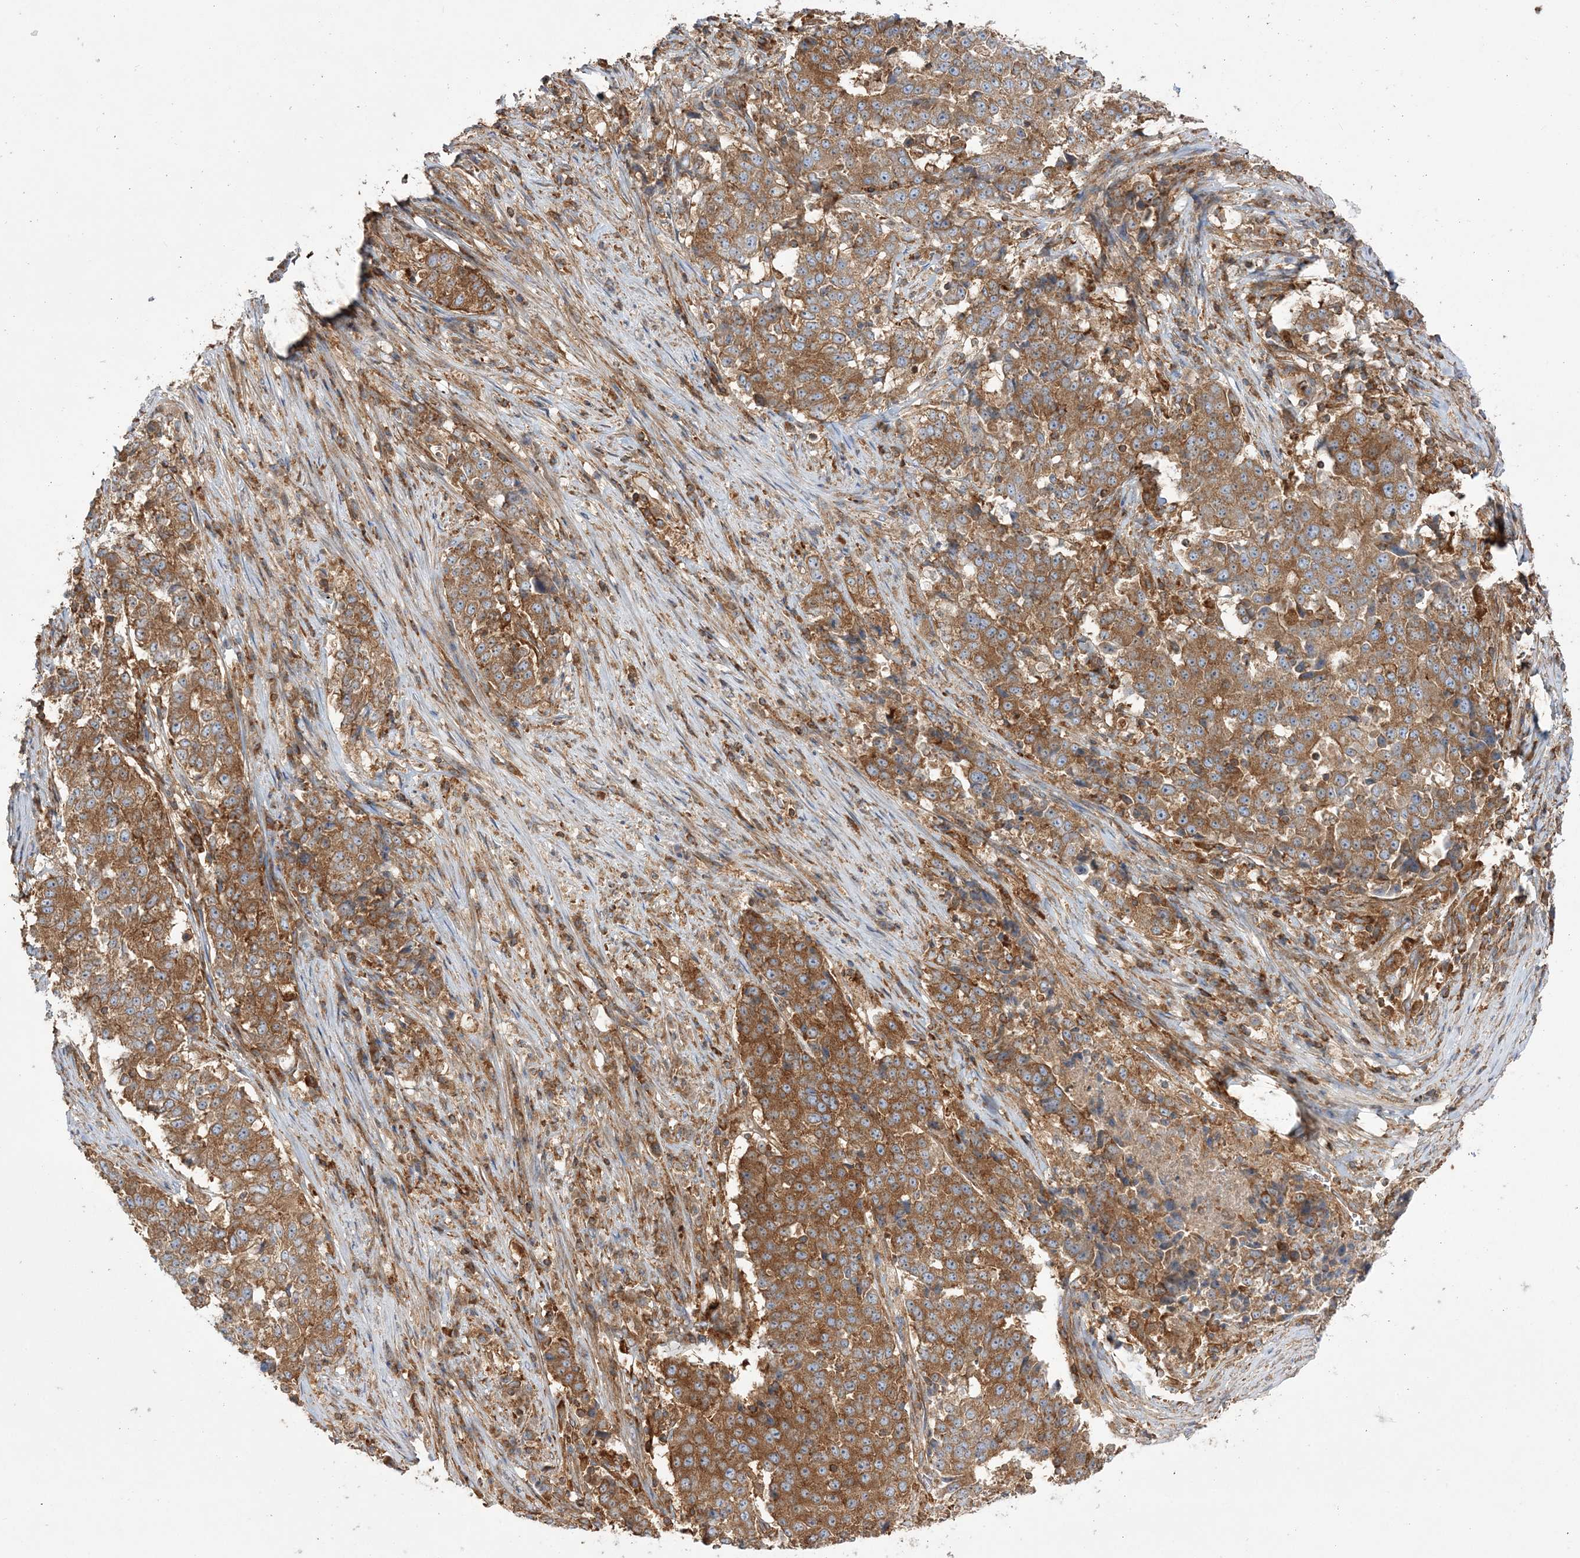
{"staining": {"intensity": "strong", "quantity": ">75%", "location": "cytoplasmic/membranous"}, "tissue": "stomach cancer", "cell_type": "Tumor cells", "image_type": "cancer", "snomed": [{"axis": "morphology", "description": "Adenocarcinoma, NOS"}, {"axis": "topography", "description": "Stomach"}], "caption": "A histopathology image of human stomach adenocarcinoma stained for a protein demonstrates strong cytoplasmic/membranous brown staining in tumor cells. Nuclei are stained in blue.", "gene": "TBC1D5", "patient": {"sex": "male", "age": 59}}